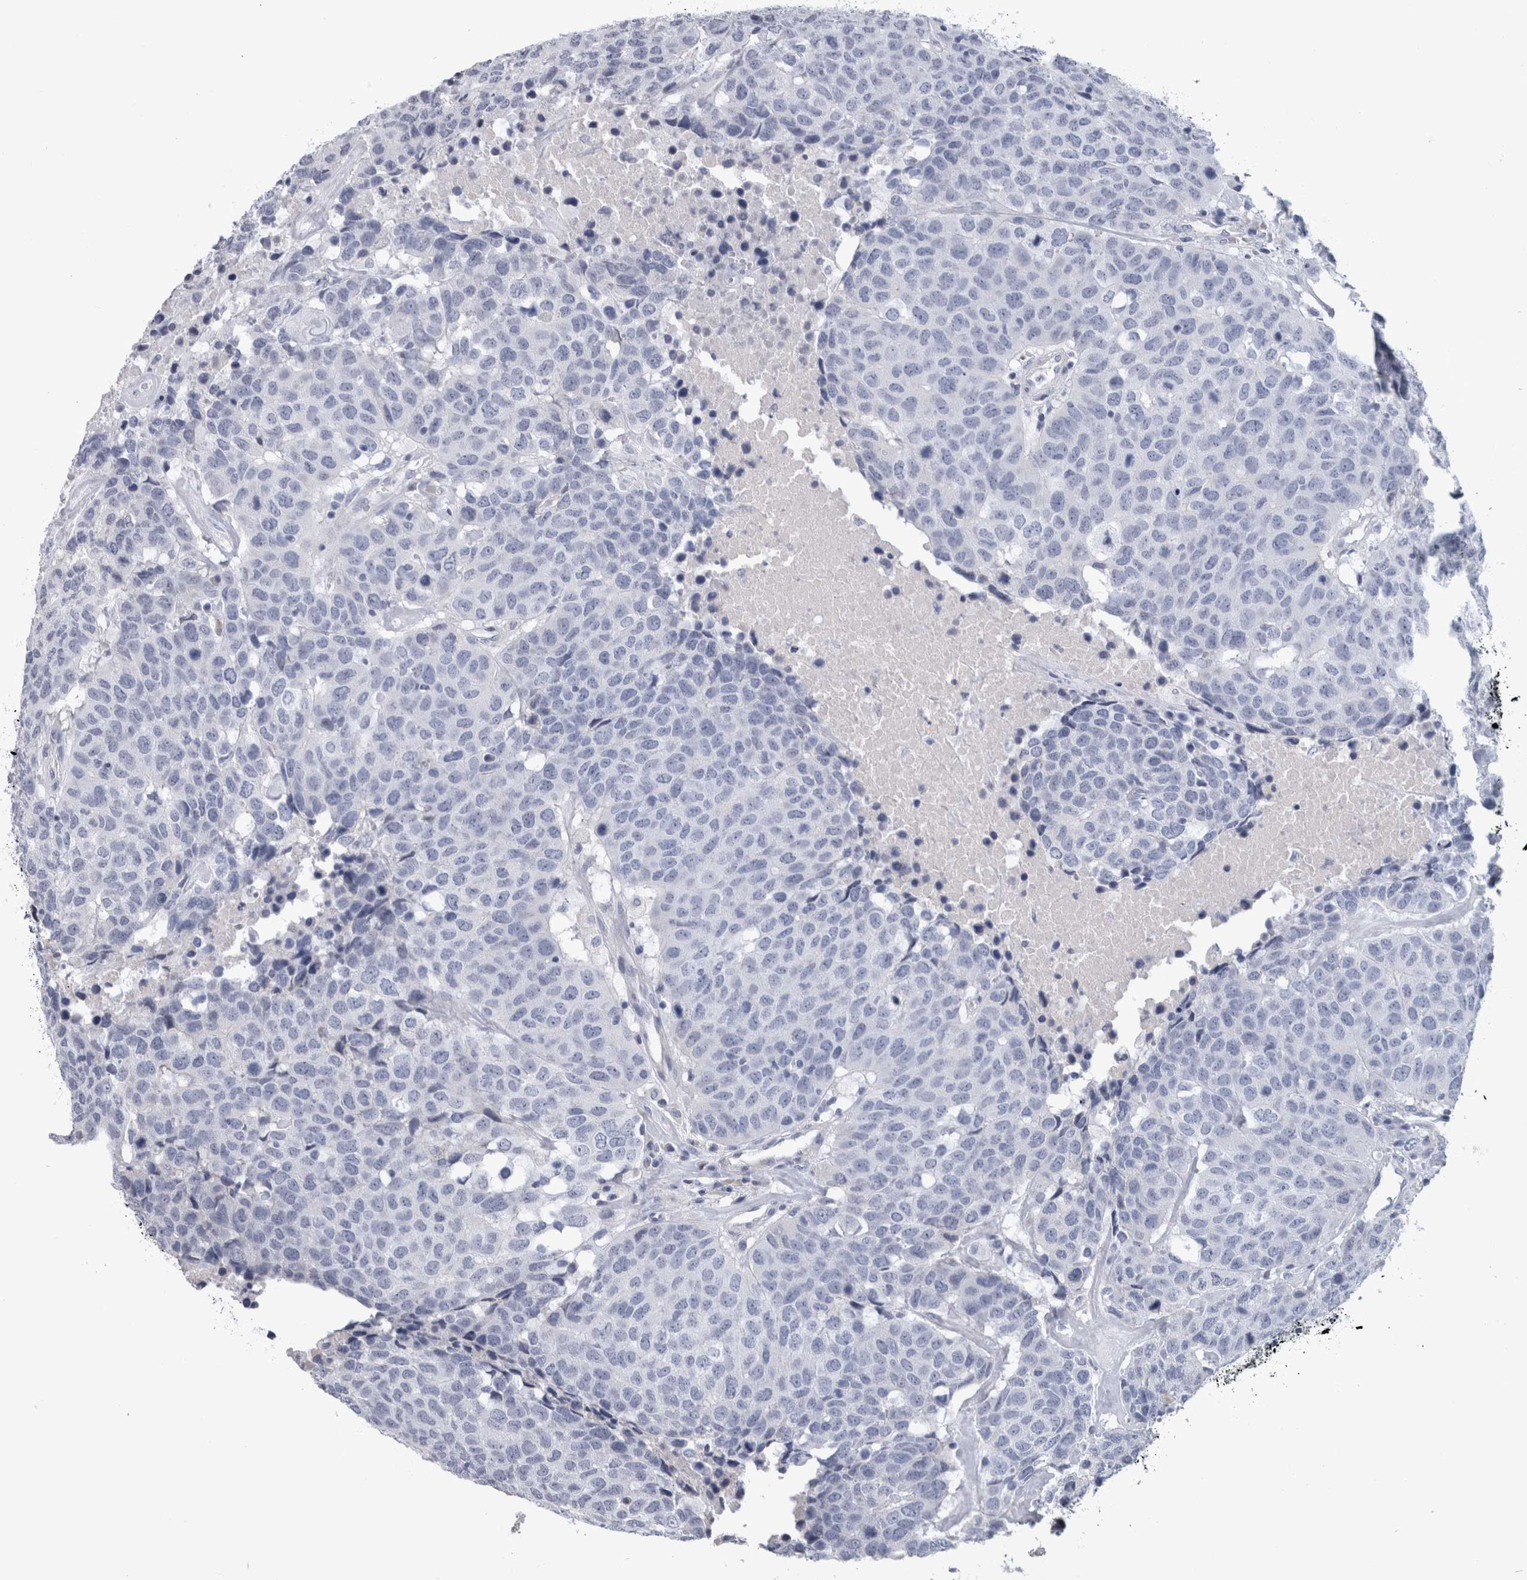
{"staining": {"intensity": "negative", "quantity": "none", "location": "none"}, "tissue": "head and neck cancer", "cell_type": "Tumor cells", "image_type": "cancer", "snomed": [{"axis": "morphology", "description": "Squamous cell carcinoma, NOS"}, {"axis": "topography", "description": "Head-Neck"}], "caption": "Human squamous cell carcinoma (head and neck) stained for a protein using immunohistochemistry (IHC) demonstrates no expression in tumor cells.", "gene": "PAX5", "patient": {"sex": "male", "age": 66}}